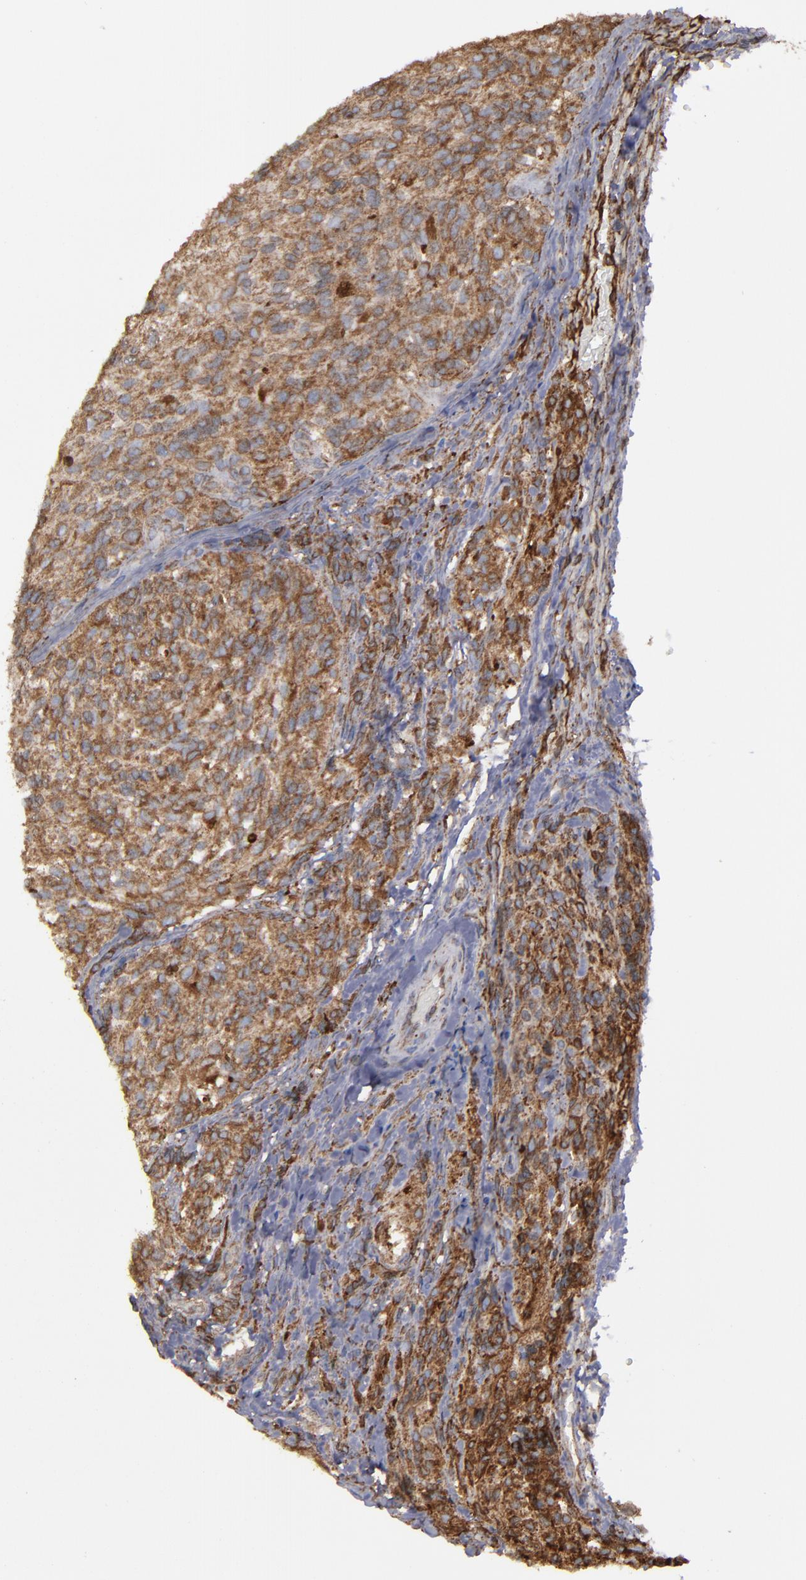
{"staining": {"intensity": "strong", "quantity": ">75%", "location": "cytoplasmic/membranous"}, "tissue": "glioma", "cell_type": "Tumor cells", "image_type": "cancer", "snomed": [{"axis": "morphology", "description": "Normal tissue, NOS"}, {"axis": "morphology", "description": "Glioma, malignant, High grade"}, {"axis": "topography", "description": "Cerebral cortex"}], "caption": "The photomicrograph displays staining of glioma, revealing strong cytoplasmic/membranous protein positivity (brown color) within tumor cells.", "gene": "ERLIN2", "patient": {"sex": "male", "age": 56}}